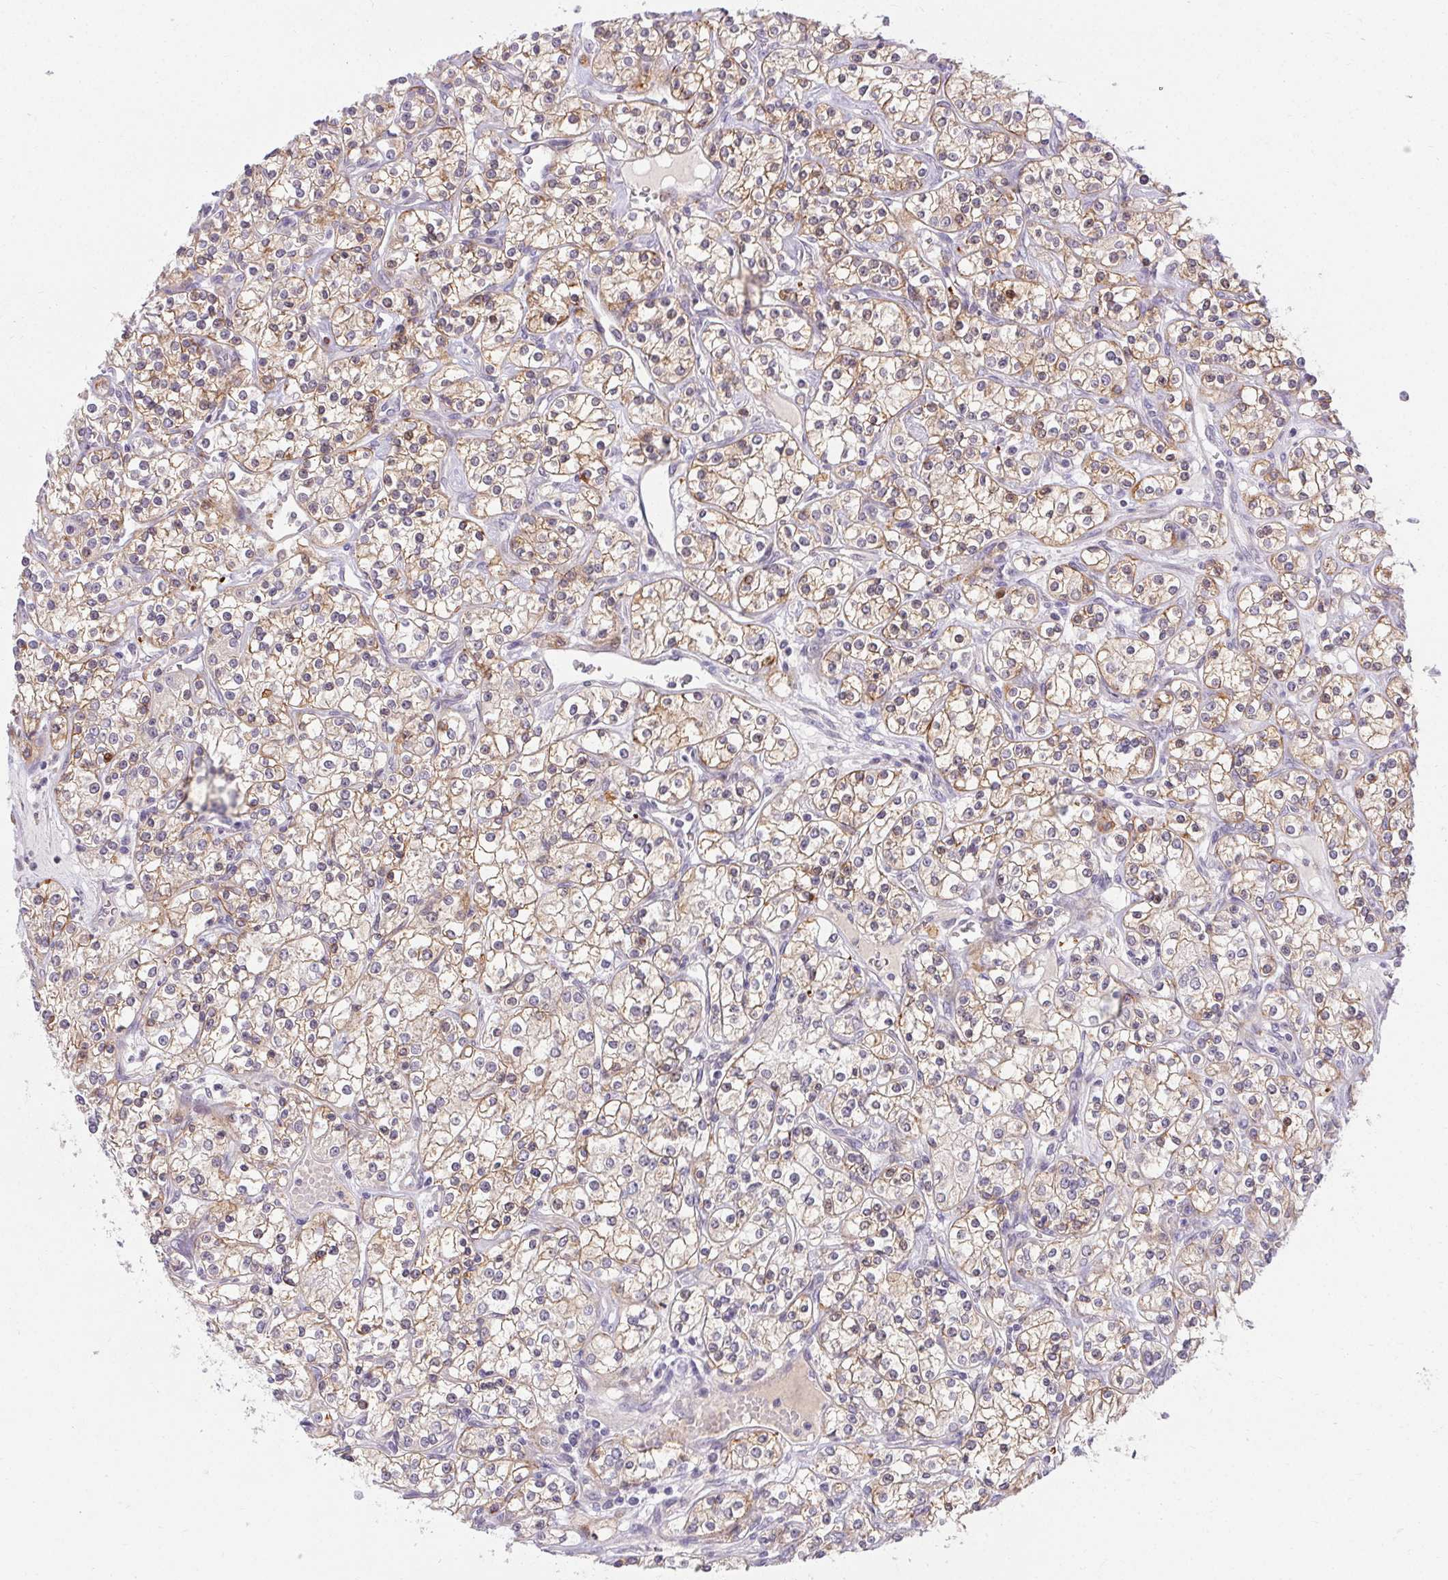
{"staining": {"intensity": "weak", "quantity": "<25%", "location": "cytoplasmic/membranous"}, "tissue": "renal cancer", "cell_type": "Tumor cells", "image_type": "cancer", "snomed": [{"axis": "morphology", "description": "Adenocarcinoma, NOS"}, {"axis": "topography", "description": "Kidney"}], "caption": "IHC of renal adenocarcinoma demonstrates no expression in tumor cells.", "gene": "TMEM52B", "patient": {"sex": "male", "age": 77}}